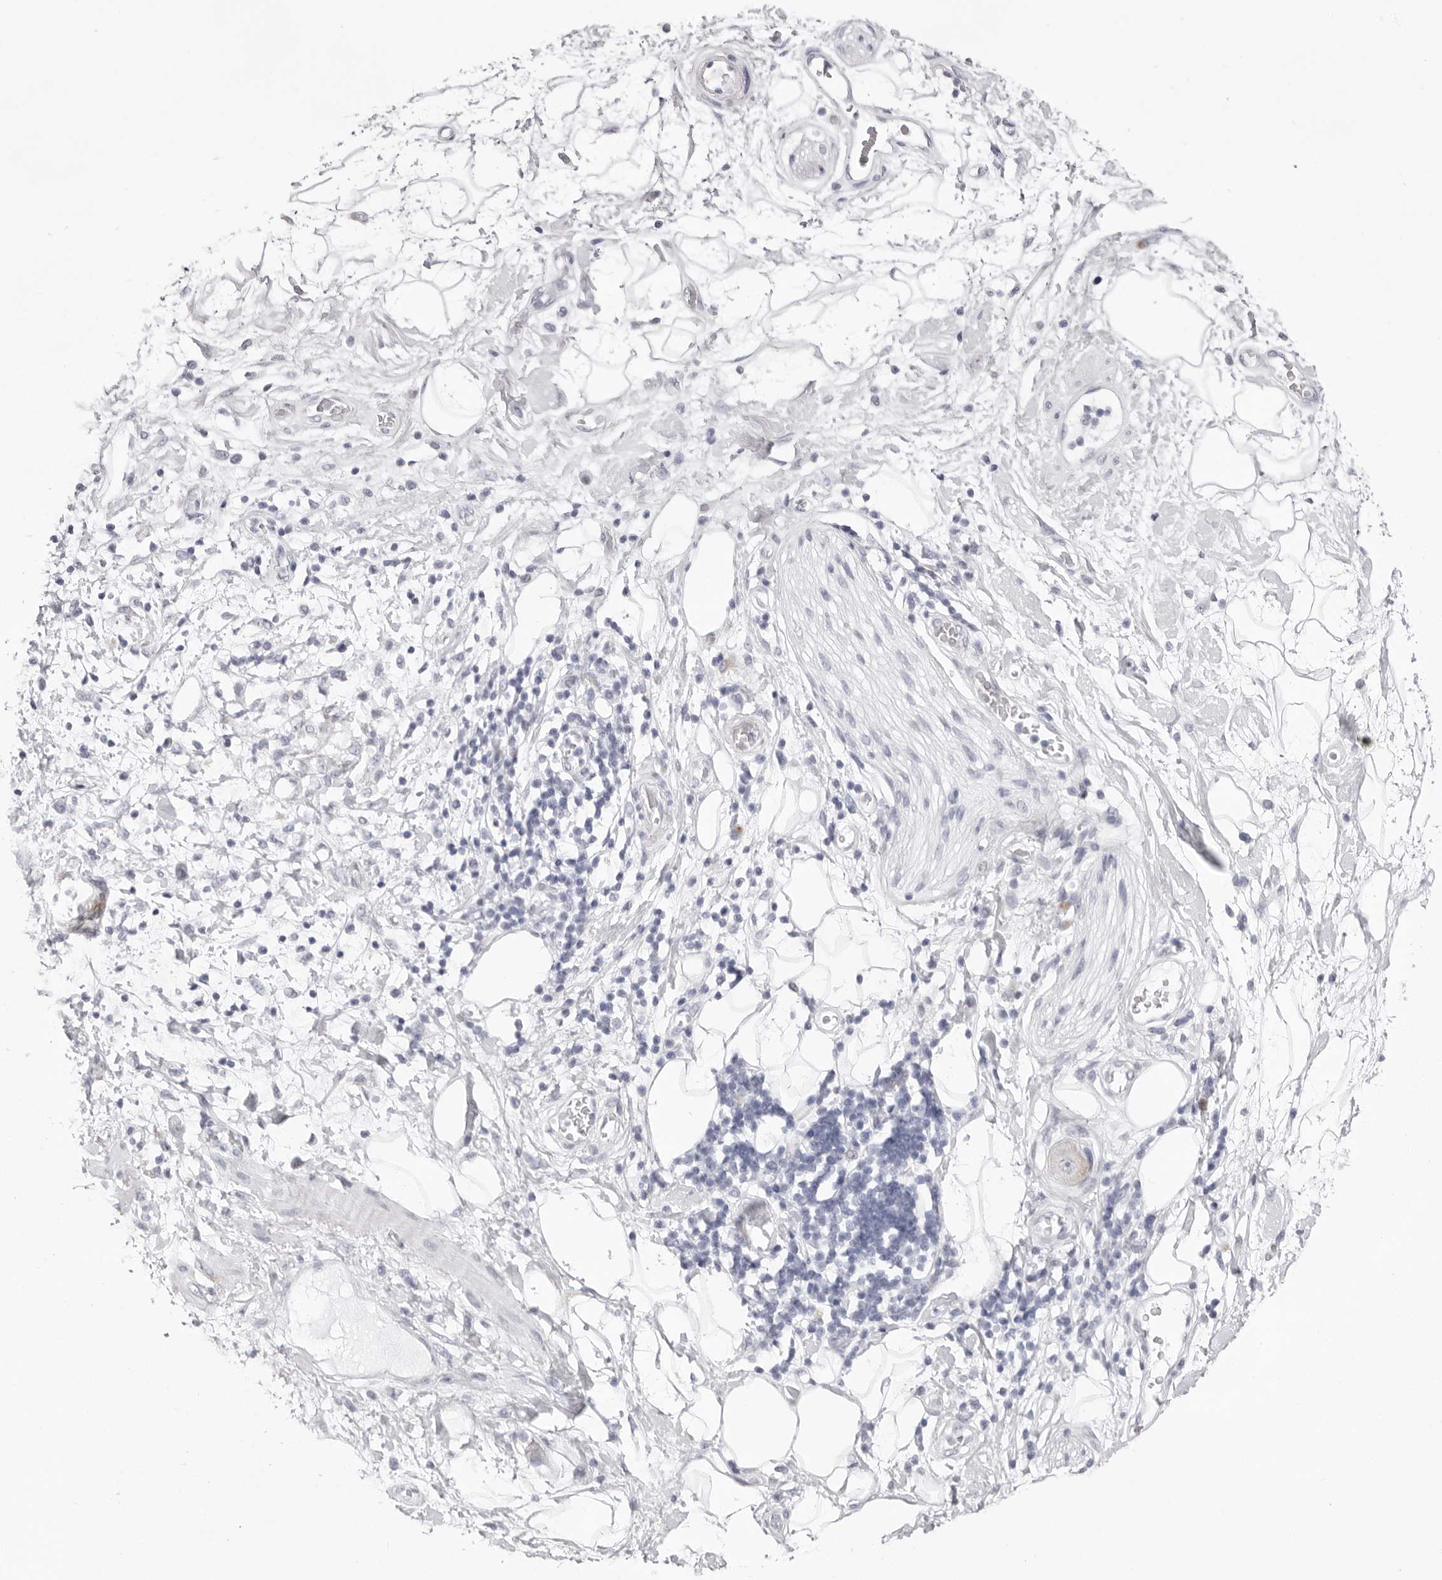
{"staining": {"intensity": "negative", "quantity": "none", "location": "none"}, "tissue": "adipose tissue", "cell_type": "Adipocytes", "image_type": "normal", "snomed": [{"axis": "morphology", "description": "Normal tissue, NOS"}, {"axis": "morphology", "description": "Adenocarcinoma, NOS"}, {"axis": "topography", "description": "Duodenum"}, {"axis": "topography", "description": "Peripheral nerve tissue"}], "caption": "Image shows no significant protein expression in adipocytes of benign adipose tissue.", "gene": "SMIM2", "patient": {"sex": "female", "age": 60}}